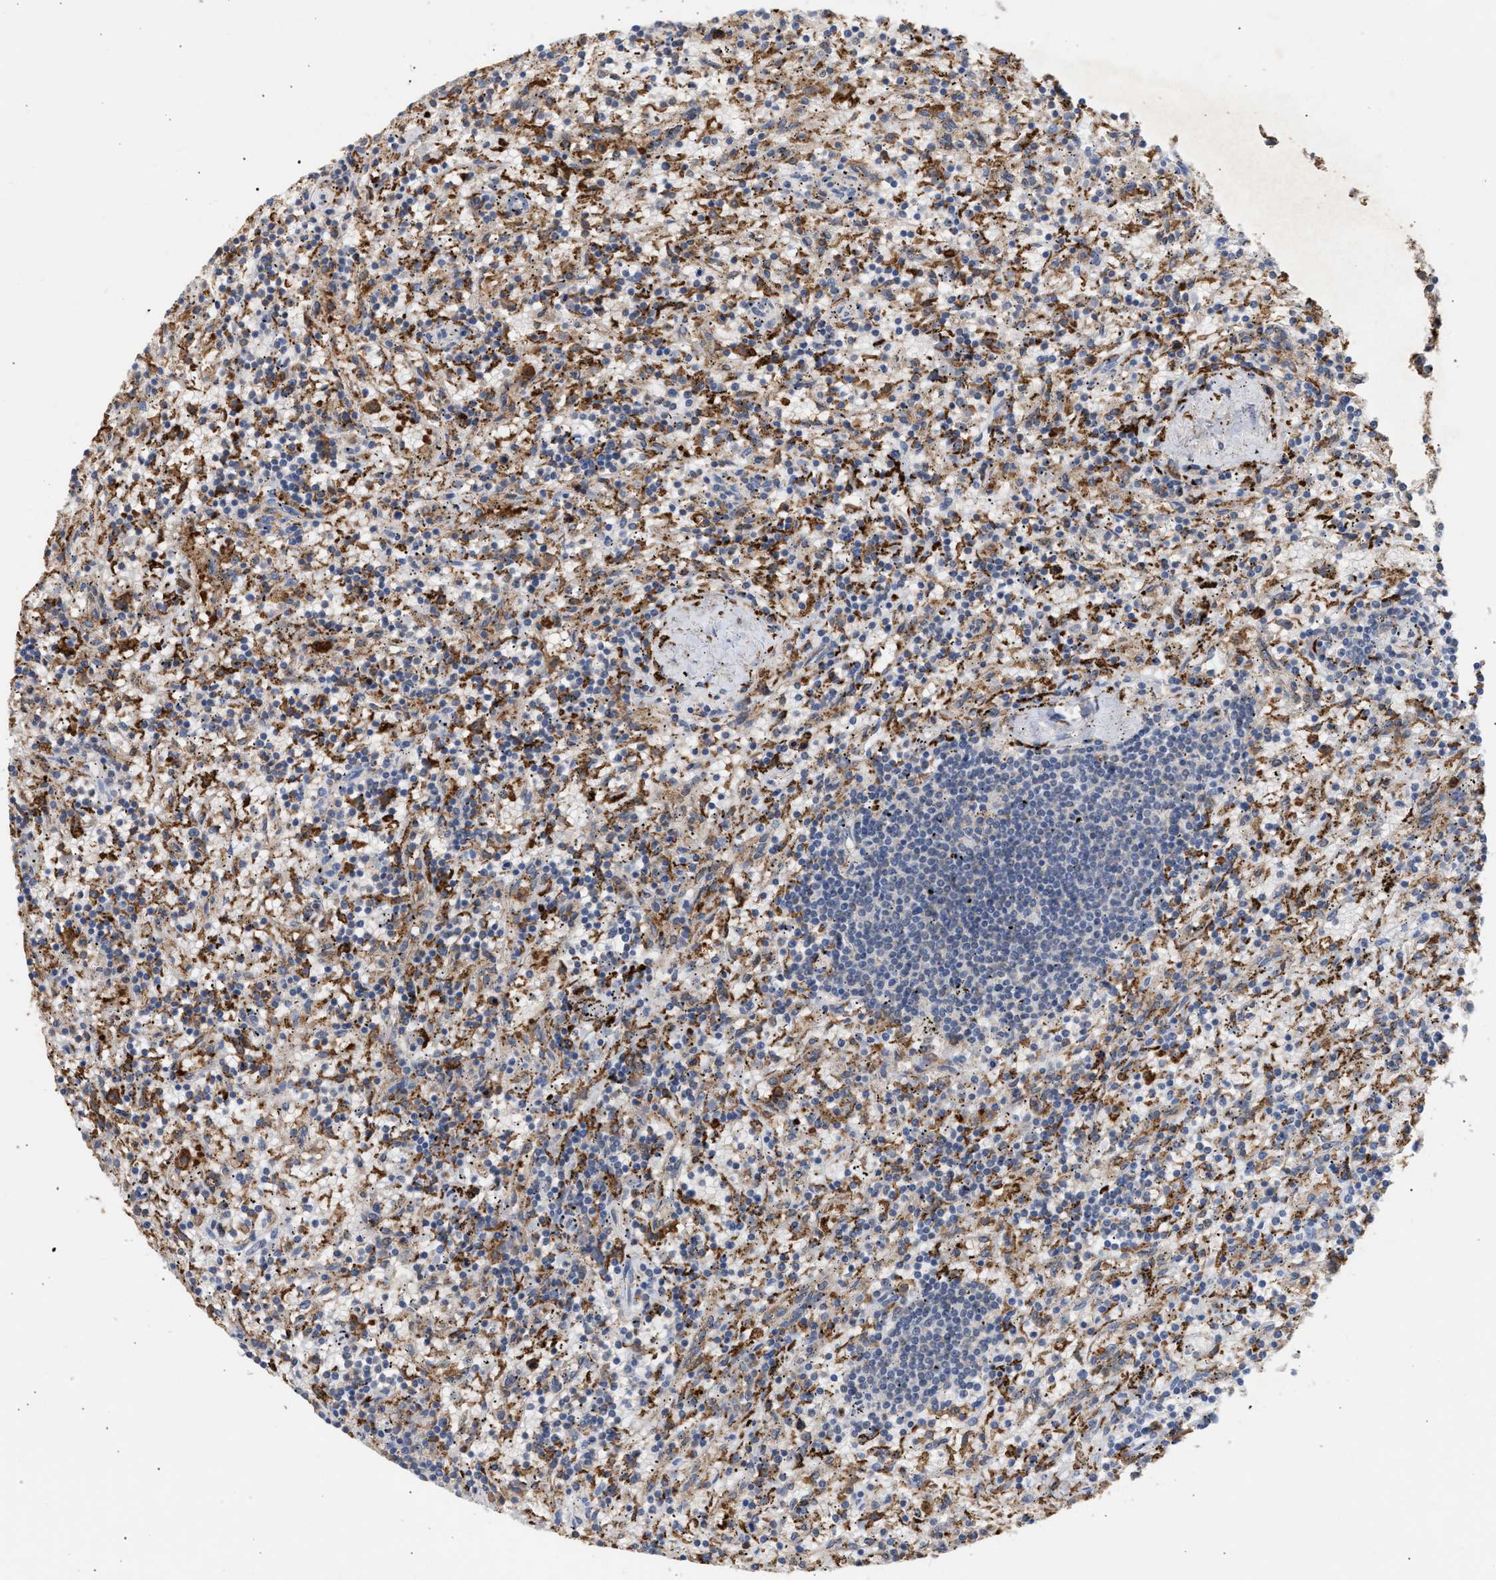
{"staining": {"intensity": "moderate", "quantity": "<25%", "location": "cytoplasmic/membranous"}, "tissue": "lymphoma", "cell_type": "Tumor cells", "image_type": "cancer", "snomed": [{"axis": "morphology", "description": "Malignant lymphoma, non-Hodgkin's type, Low grade"}, {"axis": "topography", "description": "Spleen"}], "caption": "Lymphoma stained with DAB (3,3'-diaminobenzidine) immunohistochemistry reveals low levels of moderate cytoplasmic/membranous staining in about <25% of tumor cells.", "gene": "GCN1", "patient": {"sex": "male", "age": 76}}